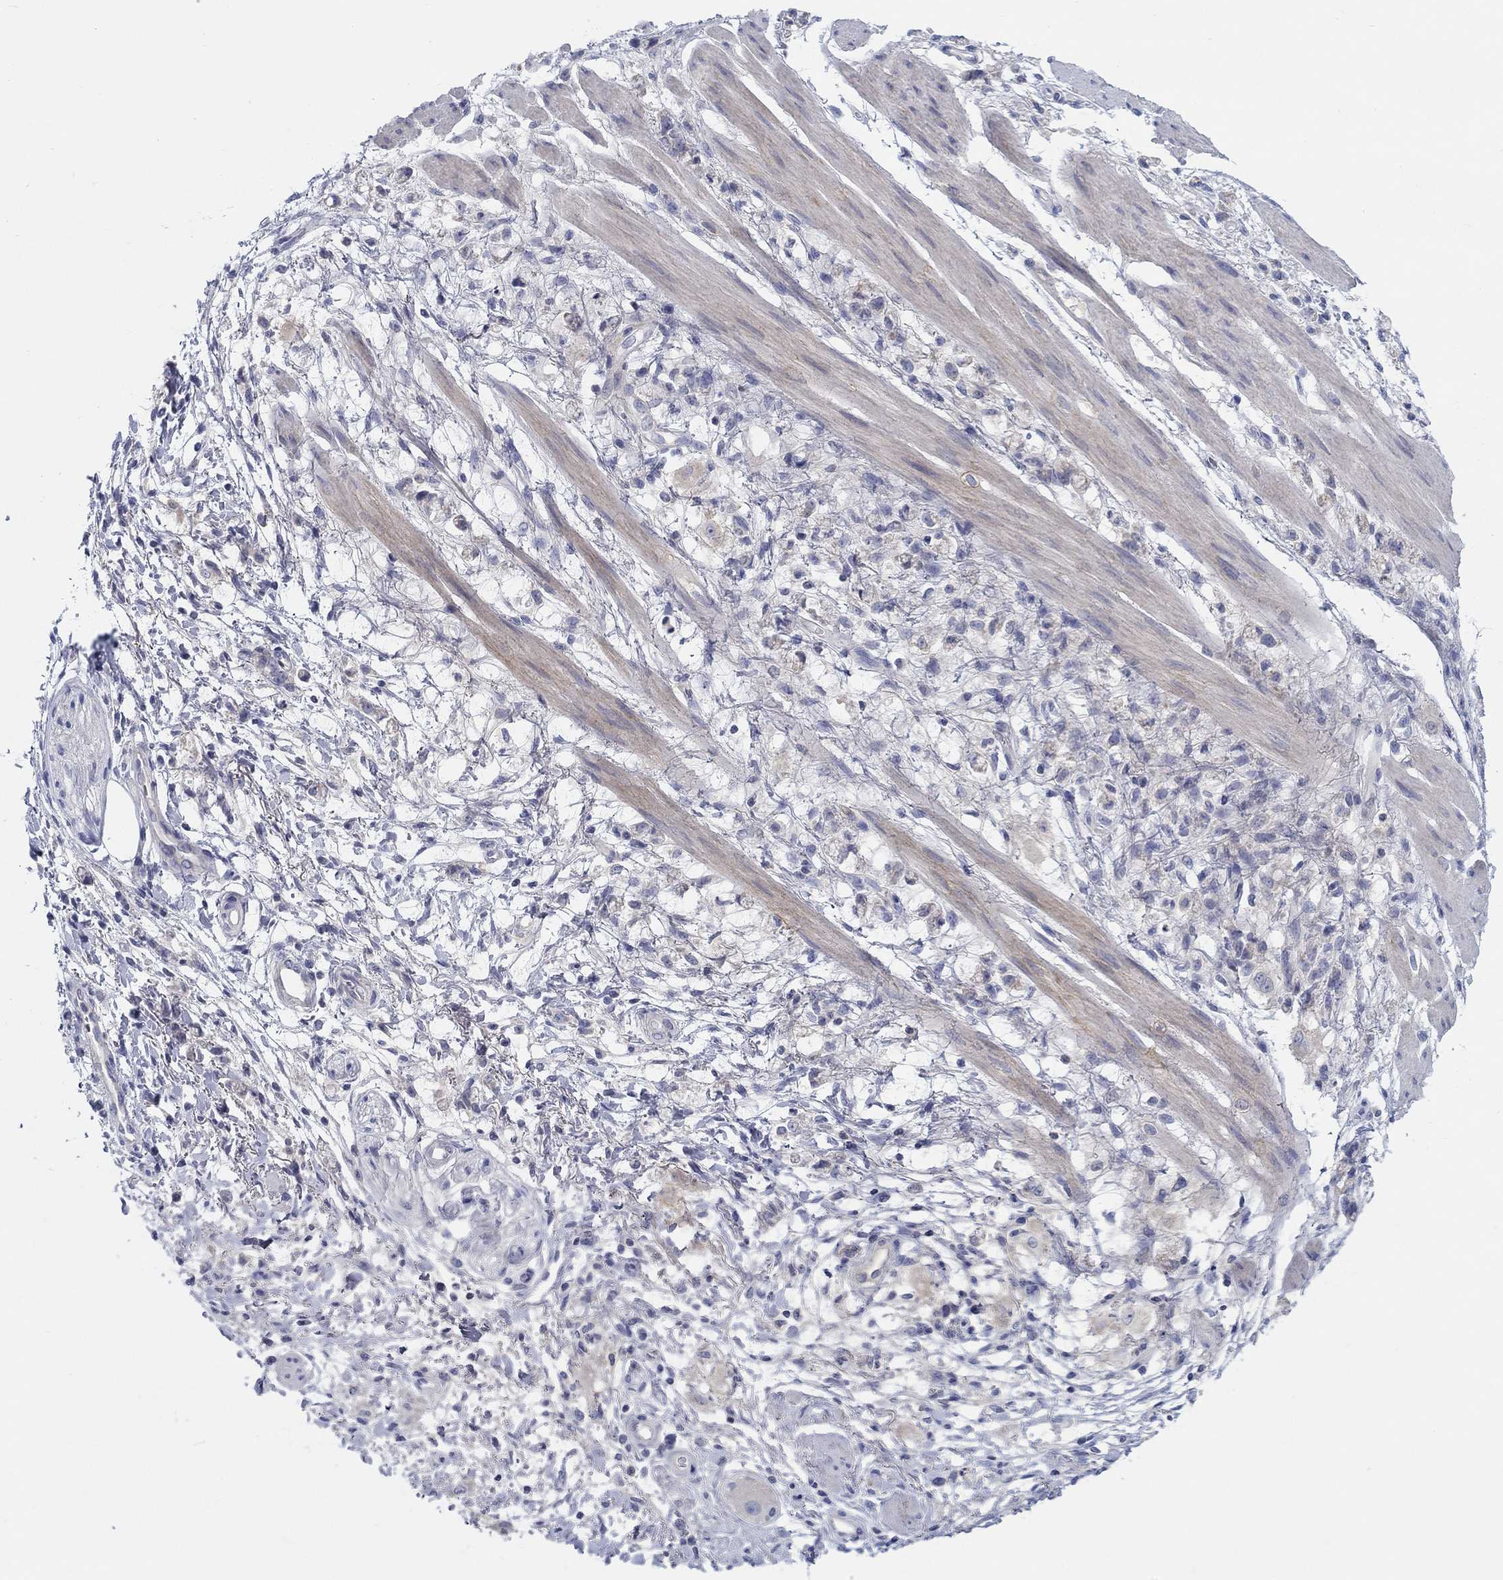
{"staining": {"intensity": "negative", "quantity": "none", "location": "none"}, "tissue": "stomach cancer", "cell_type": "Tumor cells", "image_type": "cancer", "snomed": [{"axis": "morphology", "description": "Adenocarcinoma, NOS"}, {"axis": "topography", "description": "Stomach"}], "caption": "This is an IHC photomicrograph of adenocarcinoma (stomach). There is no expression in tumor cells.", "gene": "HAPLN4", "patient": {"sex": "female", "age": 60}}